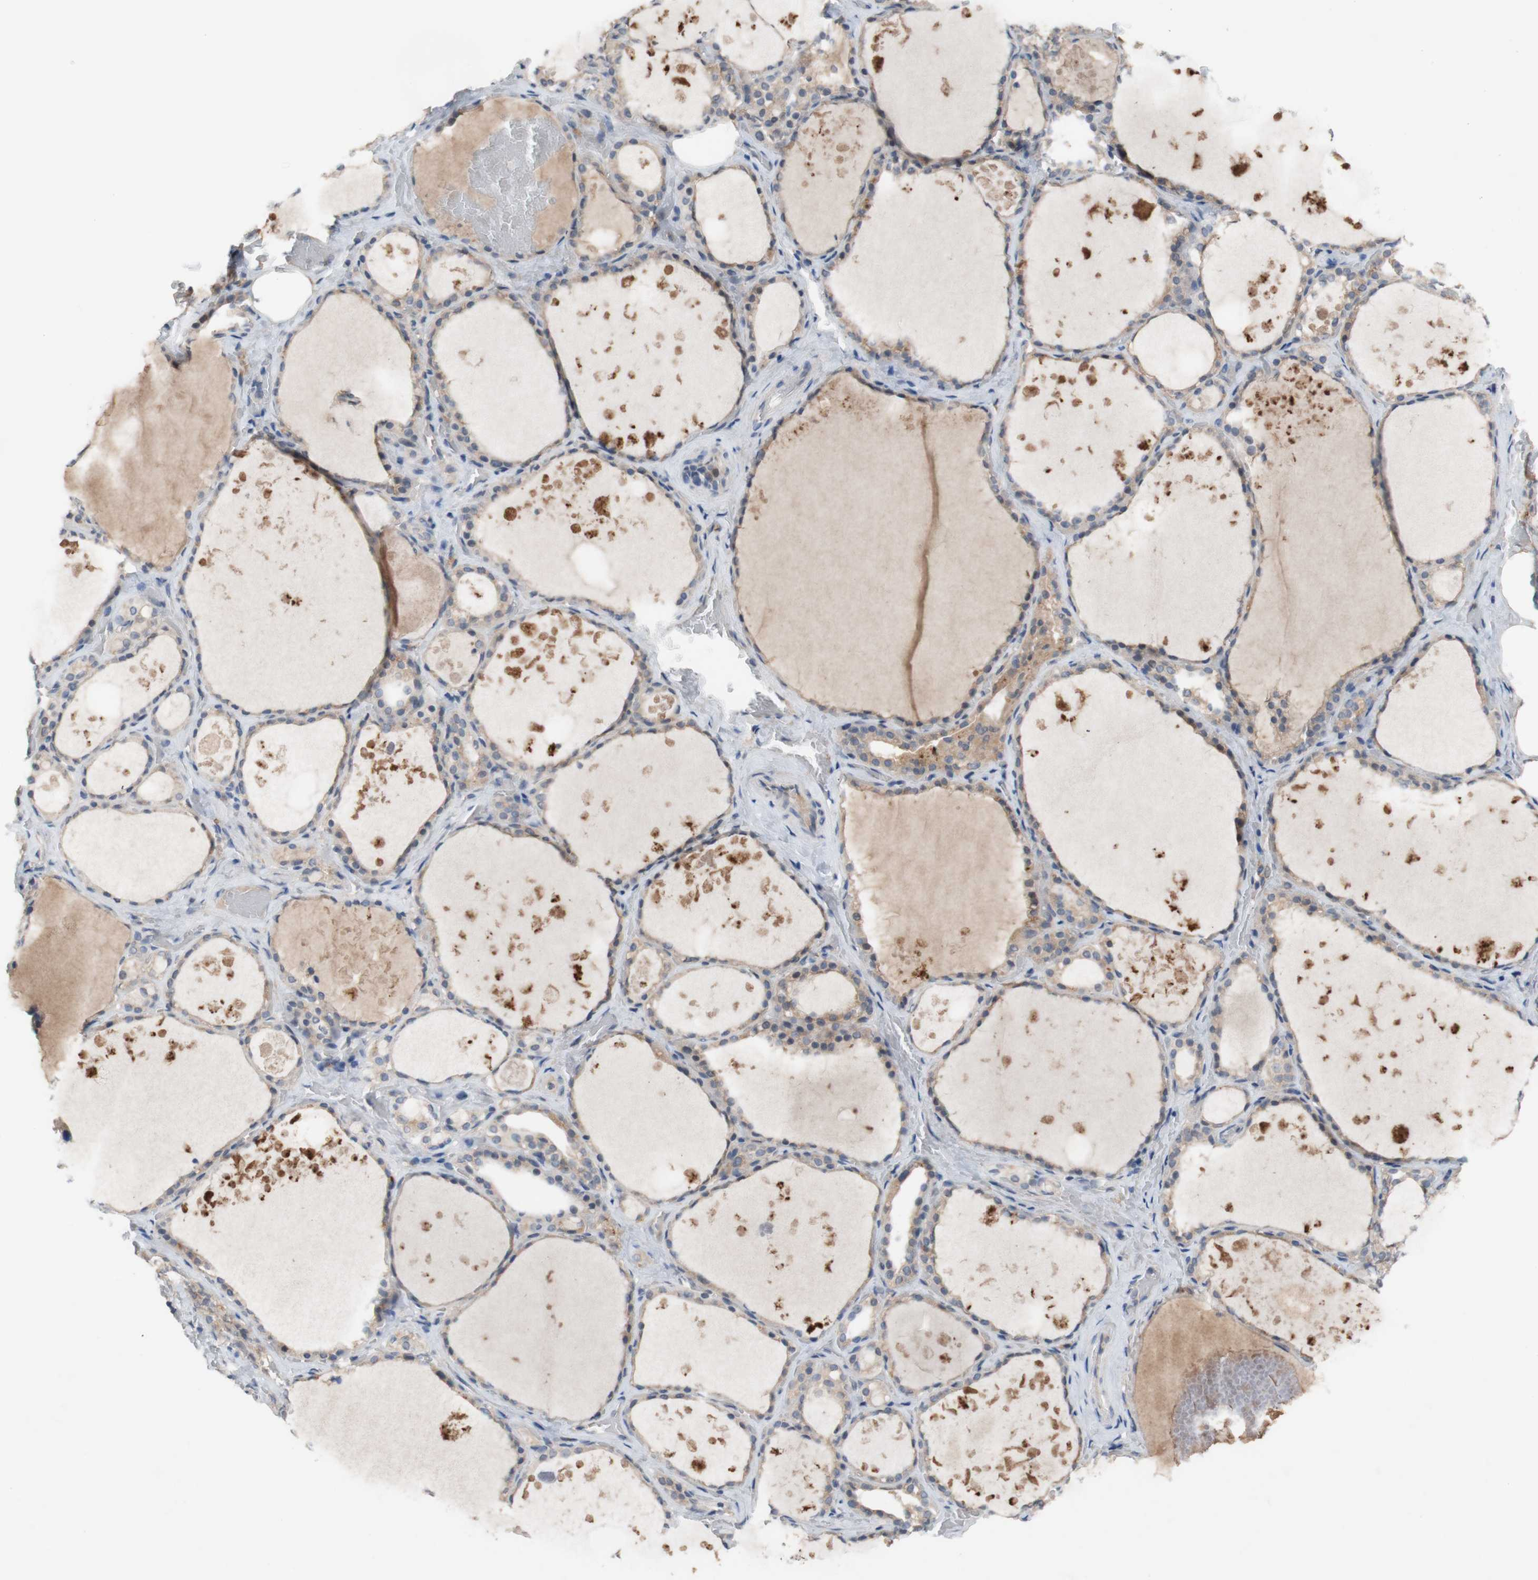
{"staining": {"intensity": "weak", "quantity": ">75%", "location": "cytoplasmic/membranous"}, "tissue": "thyroid gland", "cell_type": "Glandular cells", "image_type": "normal", "snomed": [{"axis": "morphology", "description": "Normal tissue, NOS"}, {"axis": "topography", "description": "Thyroid gland"}], "caption": "About >75% of glandular cells in benign thyroid gland show weak cytoplasmic/membranous protein expression as visualized by brown immunohistochemical staining.", "gene": "PEX2", "patient": {"sex": "male", "age": 61}}